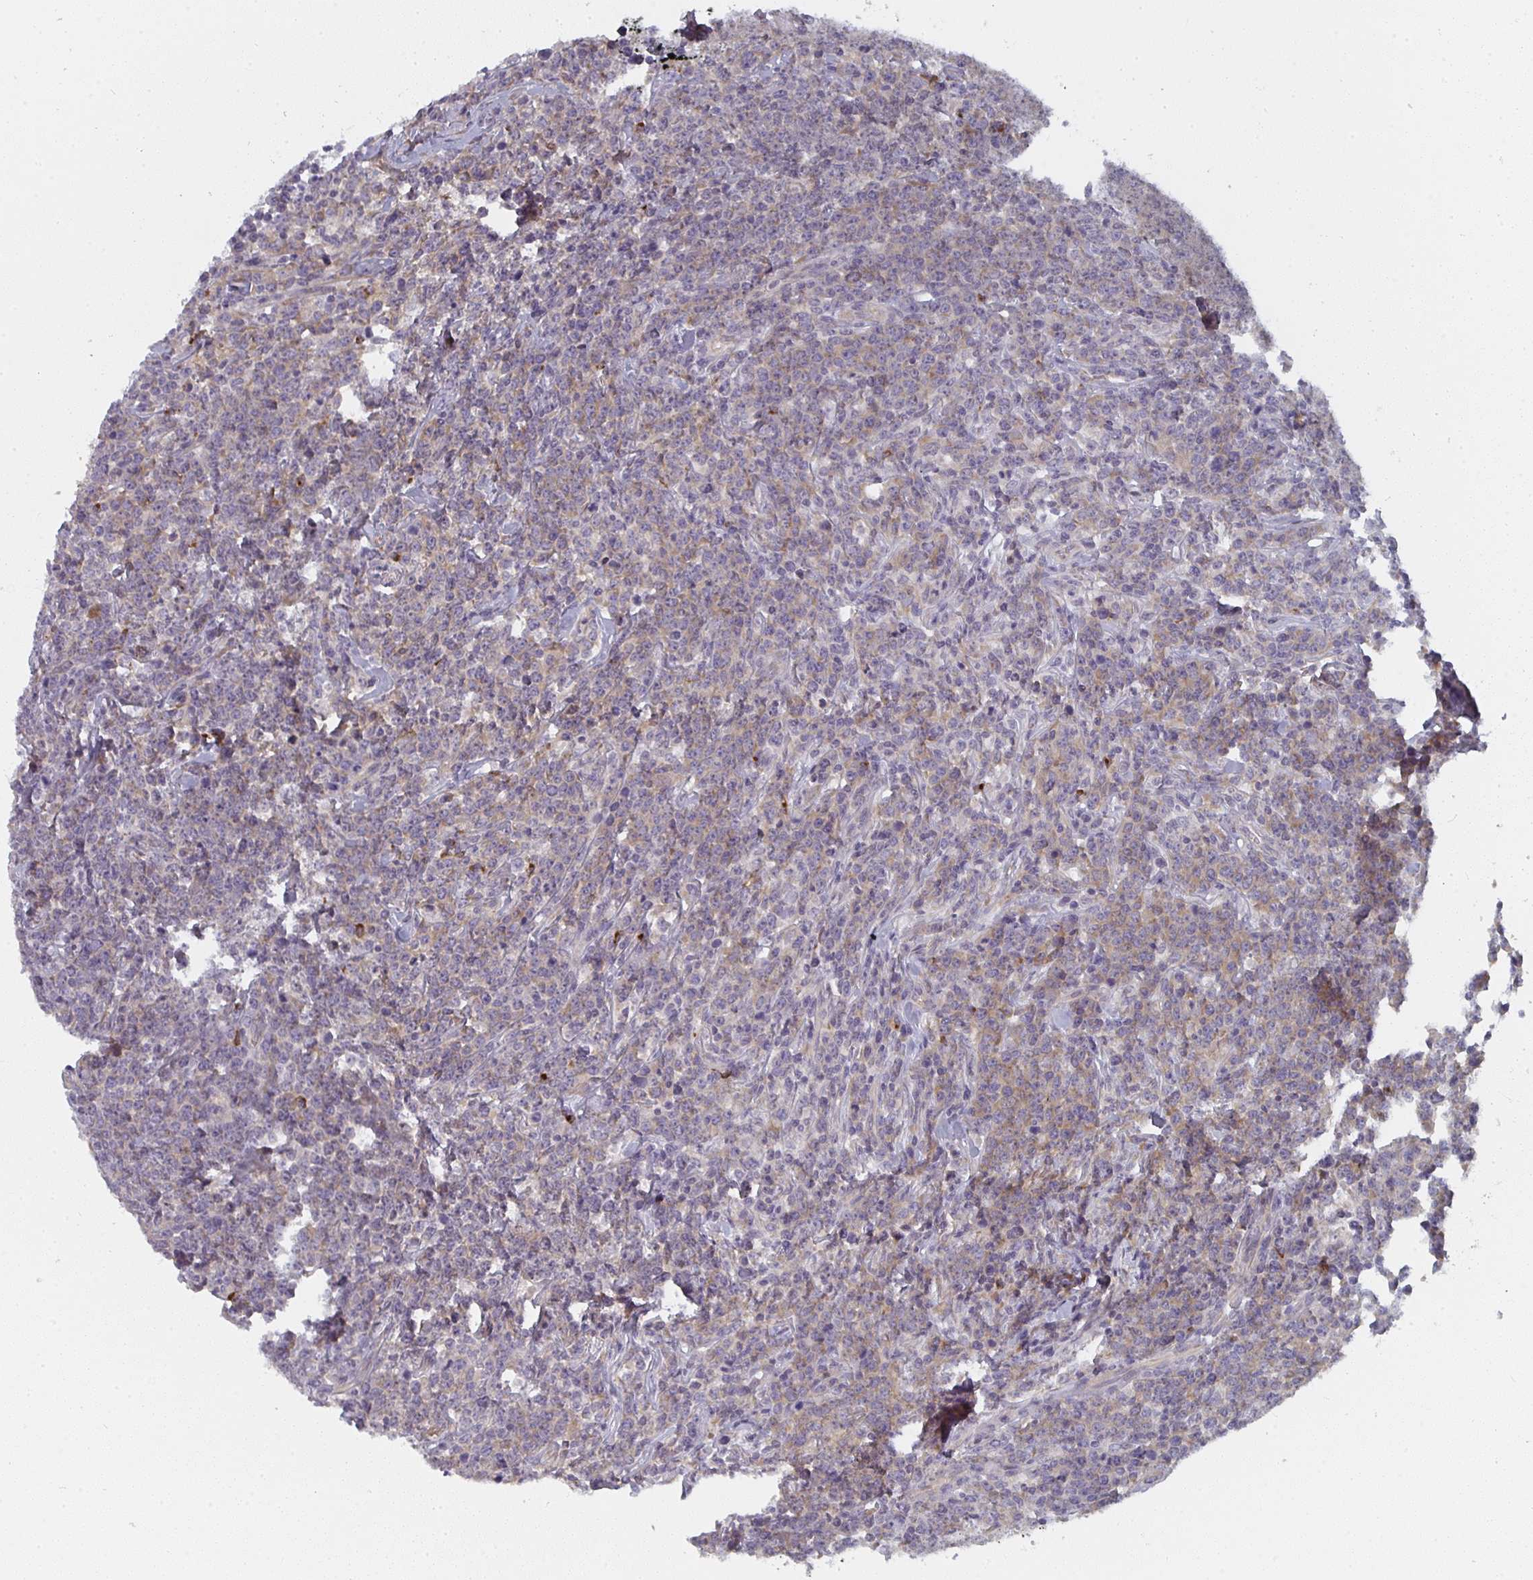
{"staining": {"intensity": "weak", "quantity": "25%-75%", "location": "cytoplasmic/membranous"}, "tissue": "lymphoma", "cell_type": "Tumor cells", "image_type": "cancer", "snomed": [{"axis": "morphology", "description": "Malignant lymphoma, non-Hodgkin's type, High grade"}, {"axis": "topography", "description": "Small intestine"}], "caption": "Malignant lymphoma, non-Hodgkin's type (high-grade) stained for a protein displays weak cytoplasmic/membranous positivity in tumor cells.", "gene": "CTHRC1", "patient": {"sex": "female", "age": 56}}